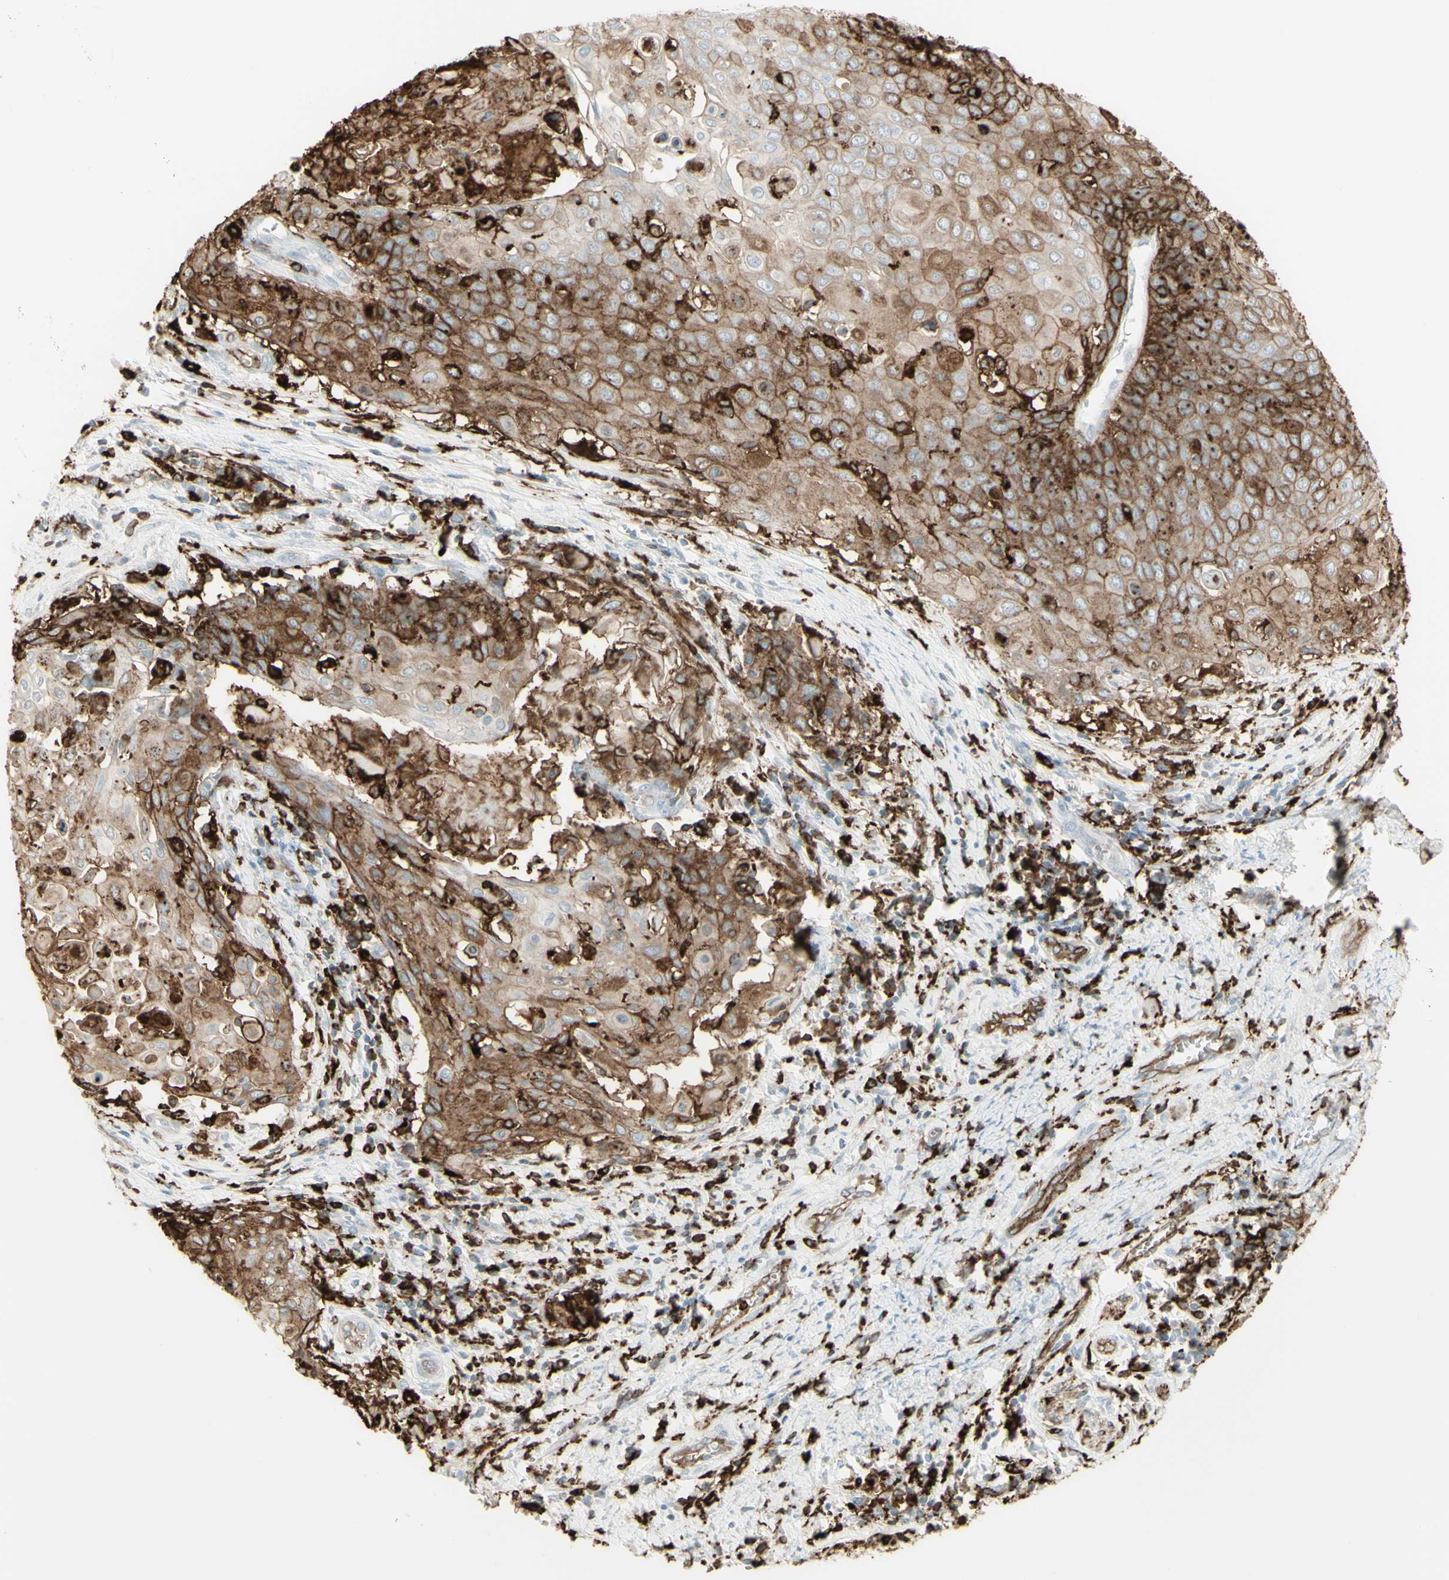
{"staining": {"intensity": "moderate", "quantity": ">75%", "location": "cytoplasmic/membranous"}, "tissue": "cervical cancer", "cell_type": "Tumor cells", "image_type": "cancer", "snomed": [{"axis": "morphology", "description": "Squamous cell carcinoma, NOS"}, {"axis": "topography", "description": "Cervix"}], "caption": "There is medium levels of moderate cytoplasmic/membranous expression in tumor cells of cervical cancer (squamous cell carcinoma), as demonstrated by immunohistochemical staining (brown color).", "gene": "HLA-DPB1", "patient": {"sex": "female", "age": 39}}